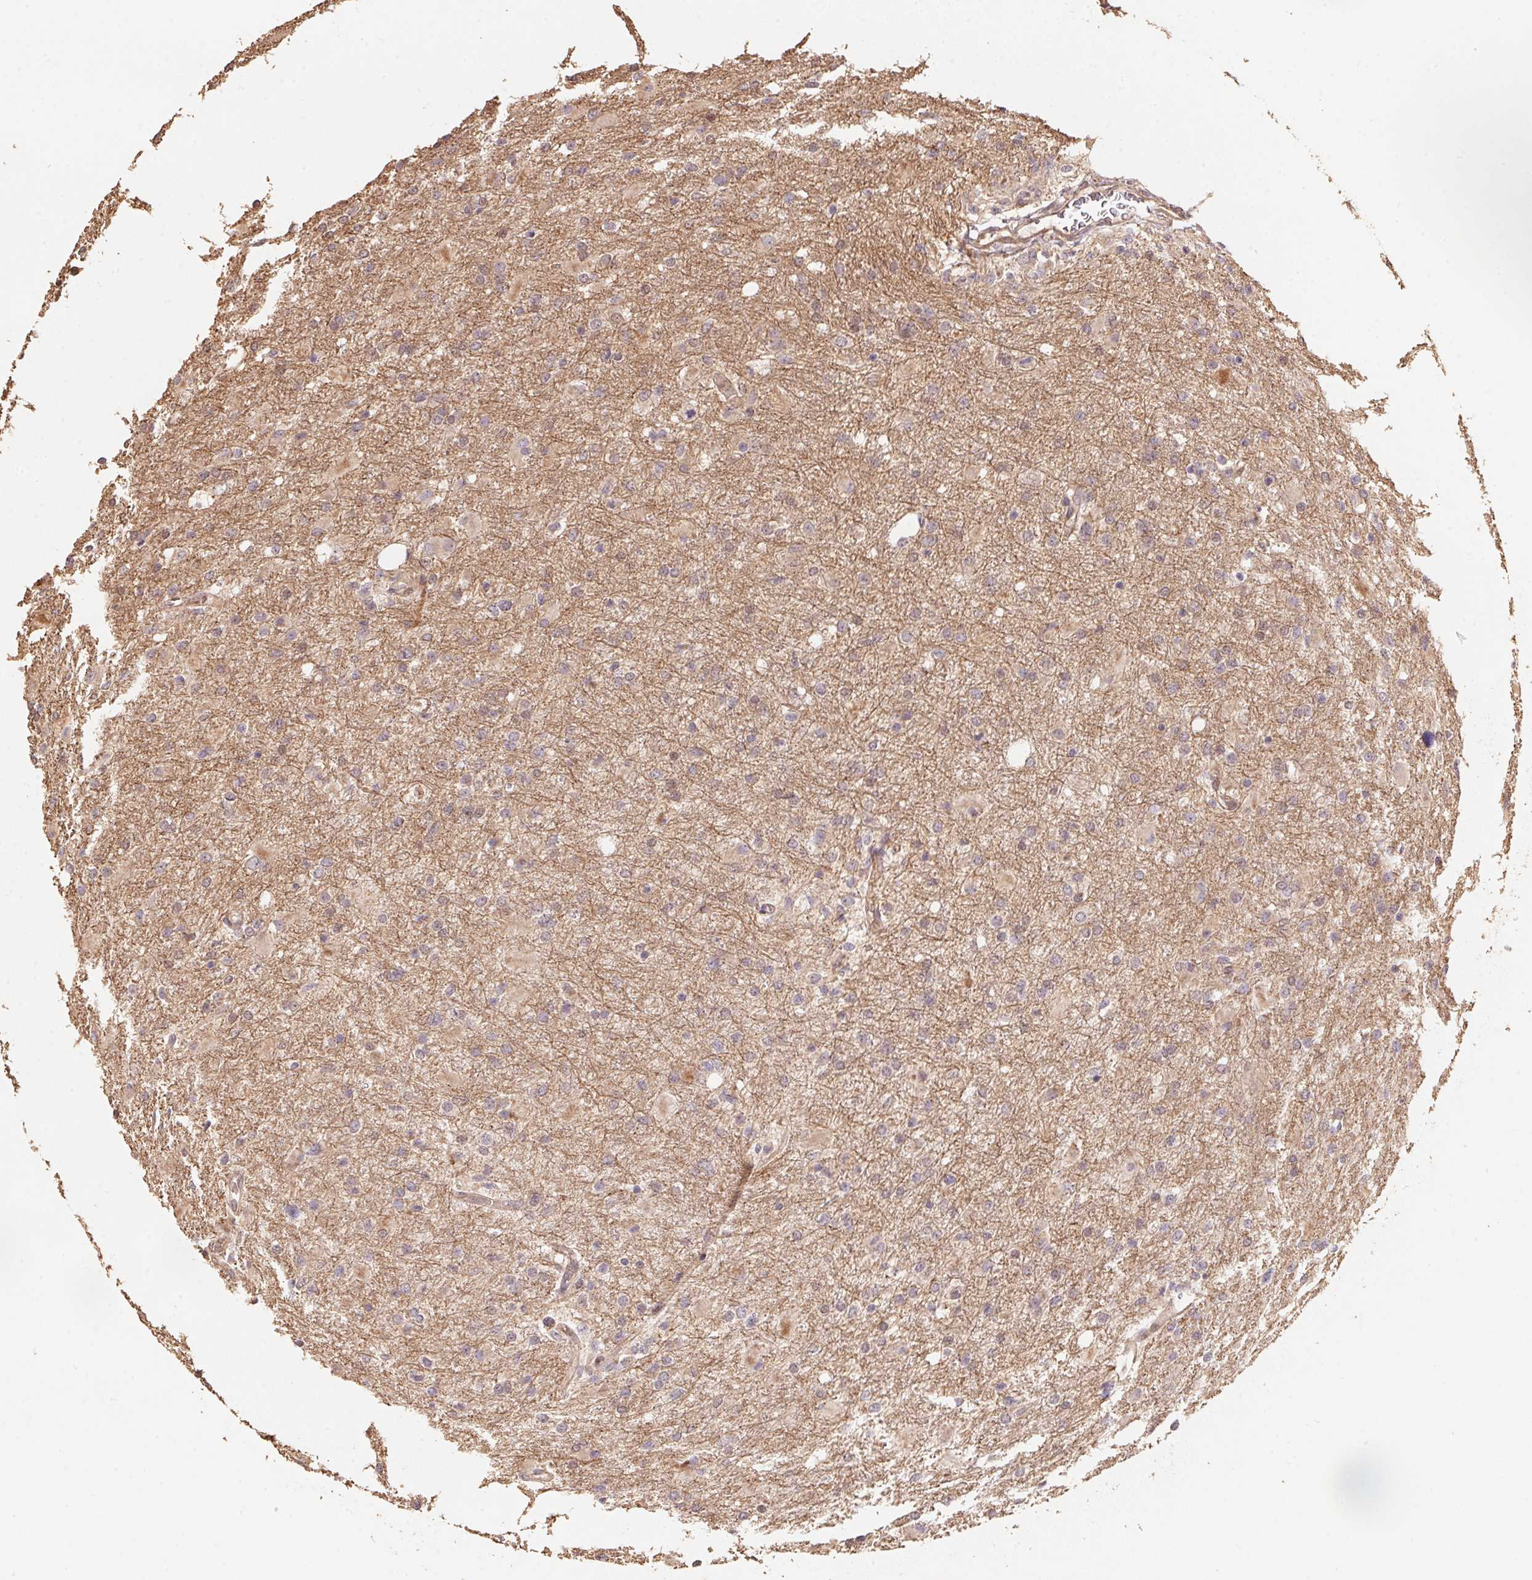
{"staining": {"intensity": "weak", "quantity": "25%-75%", "location": "cytoplasmic/membranous"}, "tissue": "glioma", "cell_type": "Tumor cells", "image_type": "cancer", "snomed": [{"axis": "morphology", "description": "Glioma, malignant, High grade"}, {"axis": "topography", "description": "Brain"}], "caption": "Glioma was stained to show a protein in brown. There is low levels of weak cytoplasmic/membranous expression in approximately 25%-75% of tumor cells.", "gene": "TMEM222", "patient": {"sex": "male", "age": 68}}